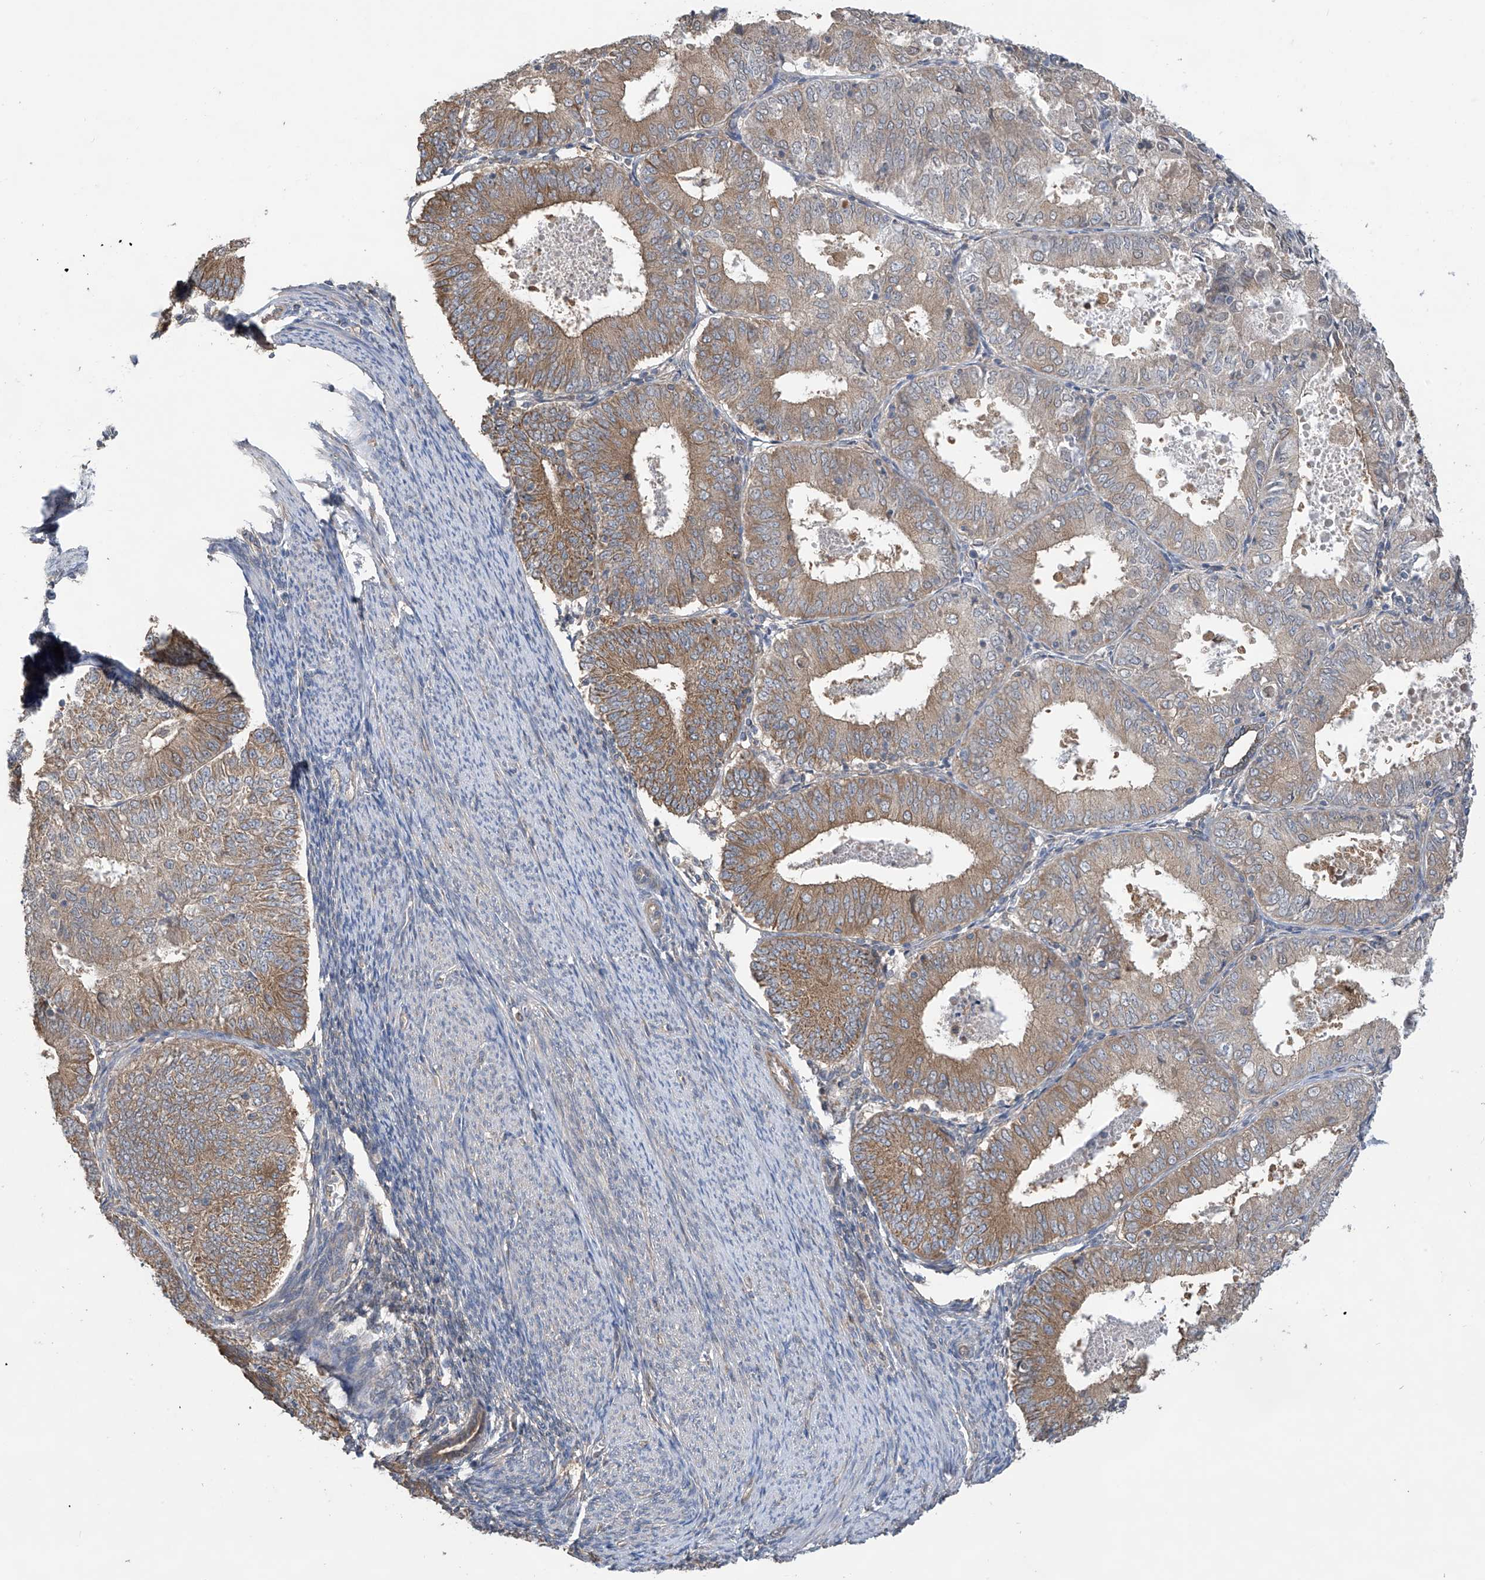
{"staining": {"intensity": "moderate", "quantity": "25%-75%", "location": "cytoplasmic/membranous"}, "tissue": "endometrial cancer", "cell_type": "Tumor cells", "image_type": "cancer", "snomed": [{"axis": "morphology", "description": "Adenocarcinoma, NOS"}, {"axis": "topography", "description": "Endometrium"}], "caption": "Endometrial cancer (adenocarcinoma) stained for a protein shows moderate cytoplasmic/membranous positivity in tumor cells.", "gene": "PHACTR4", "patient": {"sex": "female", "age": 57}}